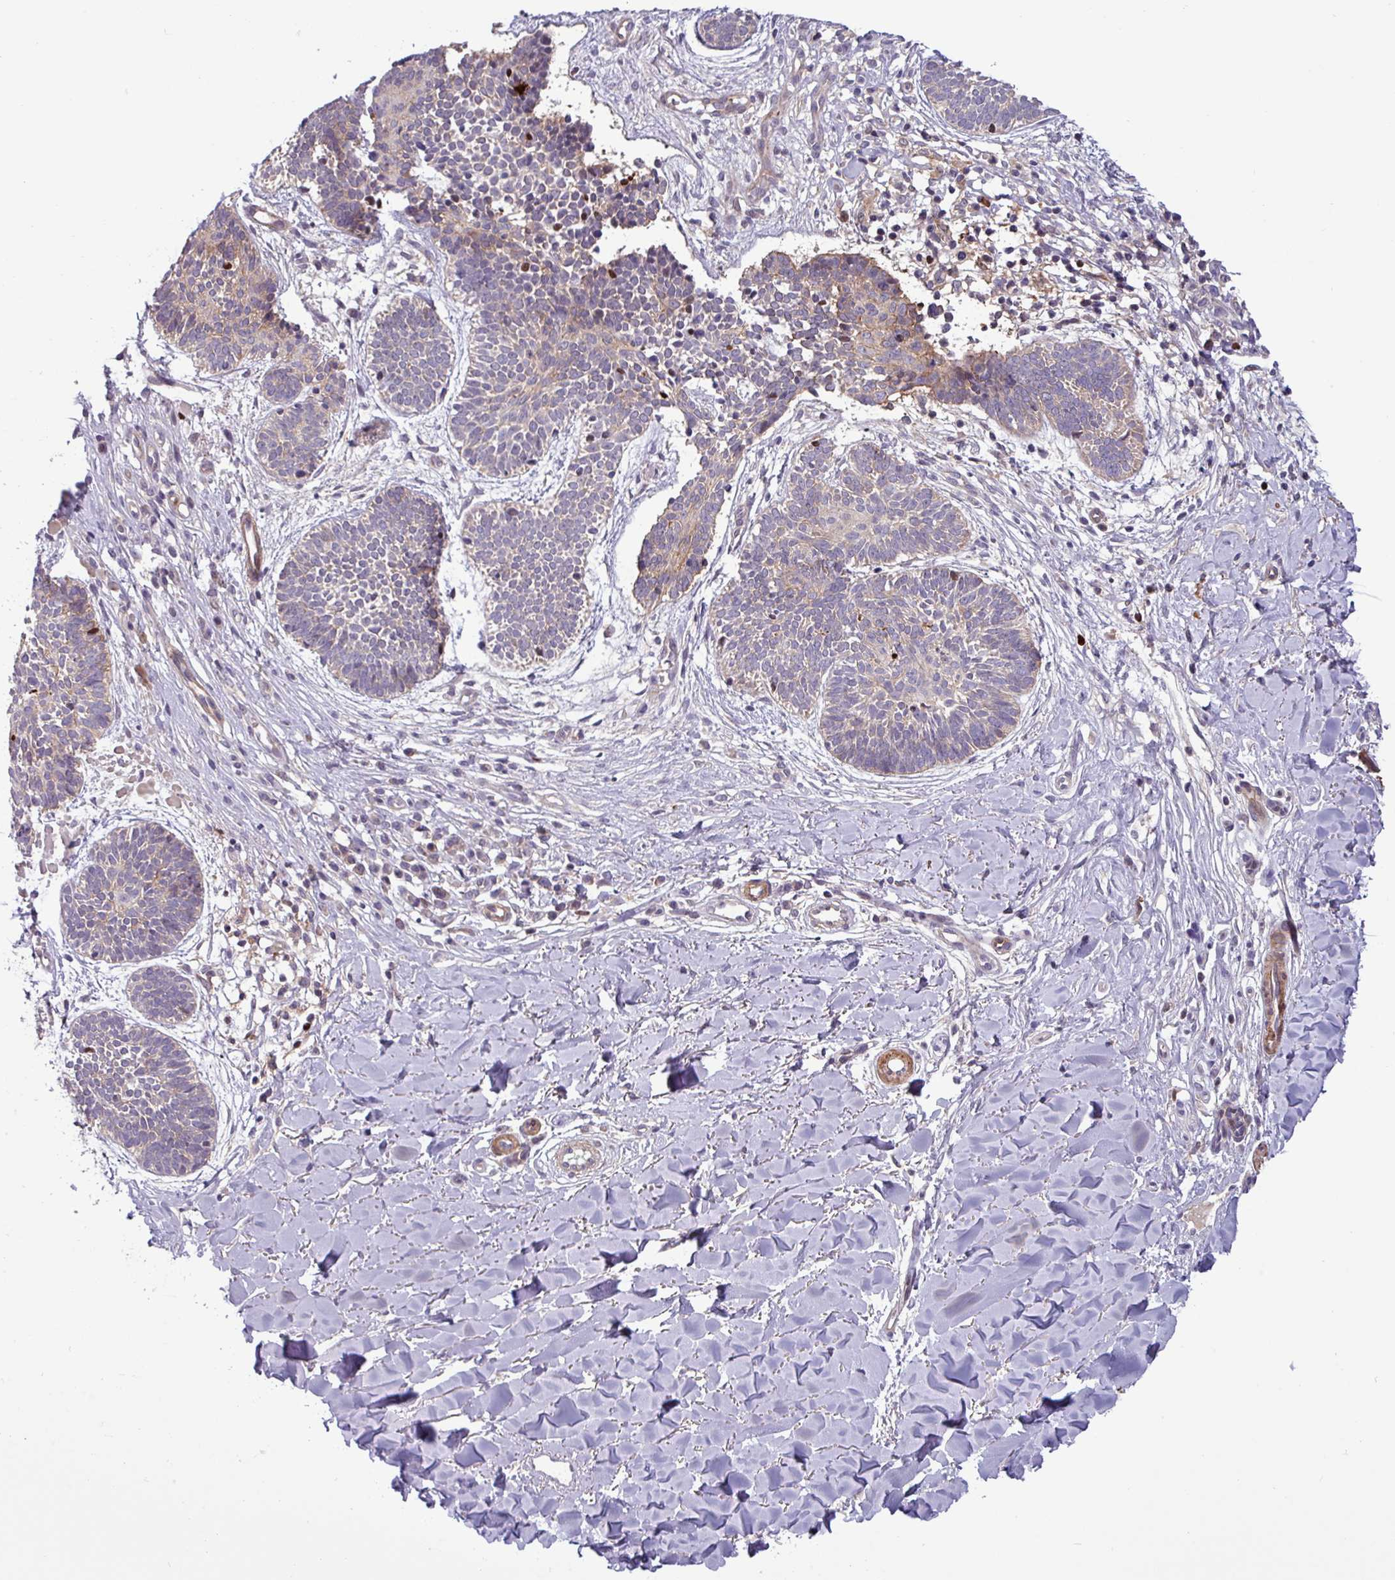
{"staining": {"intensity": "negative", "quantity": "none", "location": "none"}, "tissue": "skin cancer", "cell_type": "Tumor cells", "image_type": "cancer", "snomed": [{"axis": "morphology", "description": "Basal cell carcinoma"}, {"axis": "topography", "description": "Skin"}], "caption": "The image demonstrates no significant staining in tumor cells of skin cancer.", "gene": "PCED1A", "patient": {"sex": "male", "age": 49}}